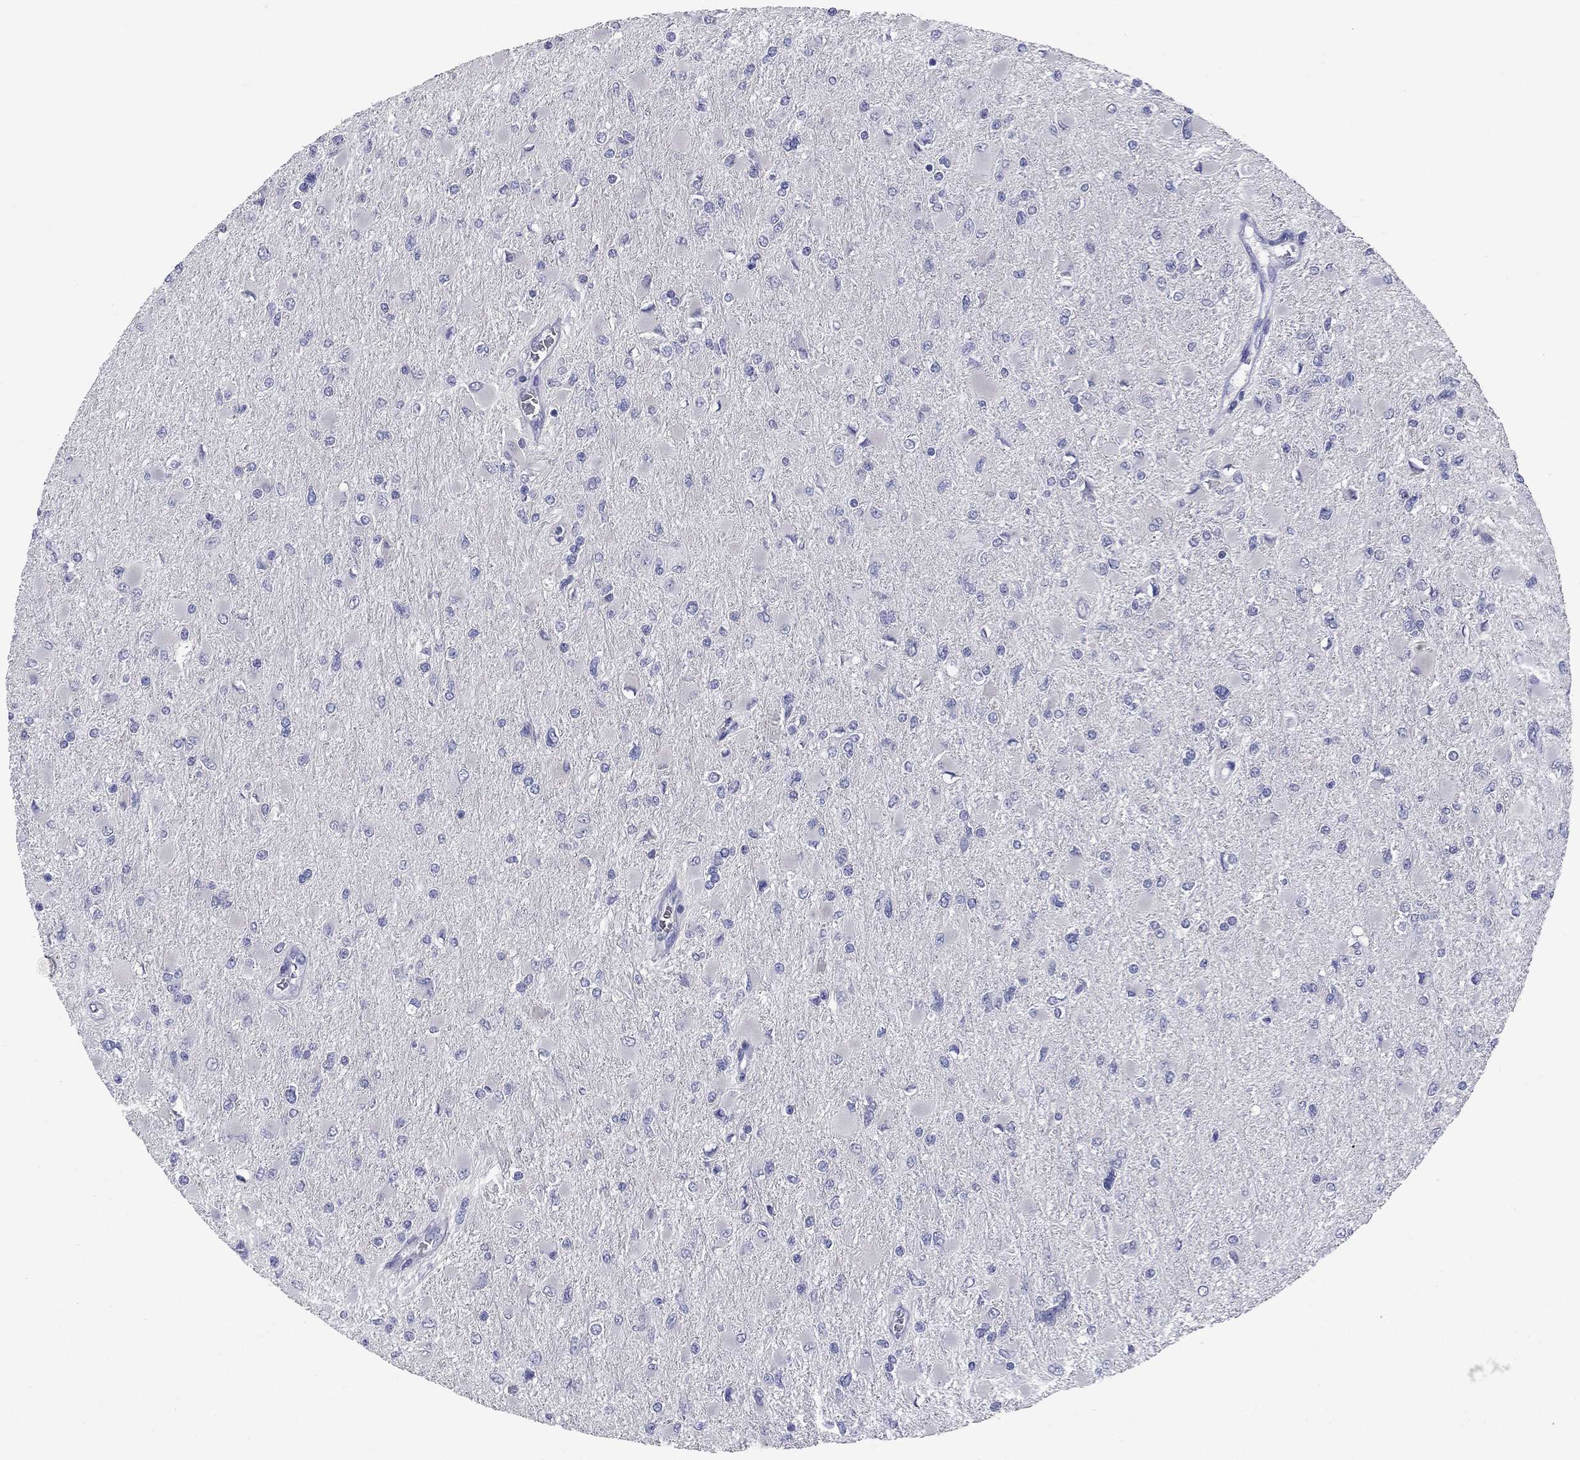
{"staining": {"intensity": "negative", "quantity": "none", "location": "none"}, "tissue": "glioma", "cell_type": "Tumor cells", "image_type": "cancer", "snomed": [{"axis": "morphology", "description": "Glioma, malignant, High grade"}, {"axis": "topography", "description": "Cerebral cortex"}], "caption": "Micrograph shows no significant protein expression in tumor cells of glioma. (Brightfield microscopy of DAB immunohistochemistry (IHC) at high magnification).", "gene": "UNC119B", "patient": {"sex": "female", "age": 36}}